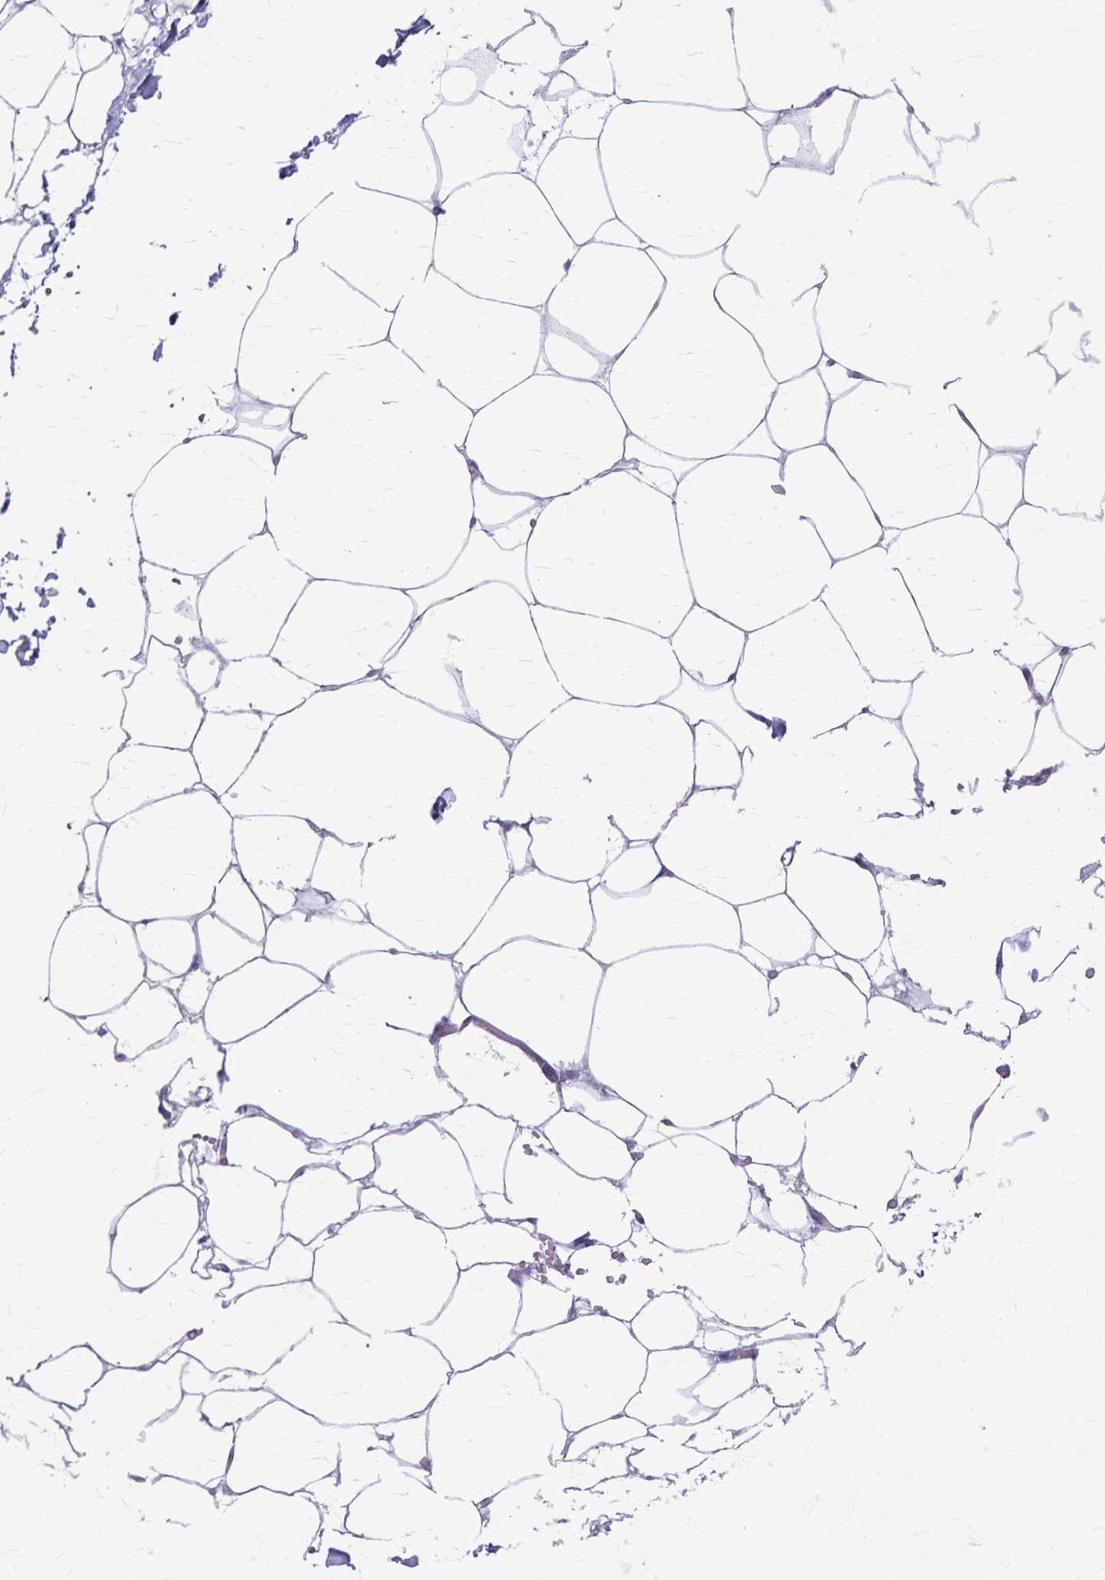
{"staining": {"intensity": "negative", "quantity": "none", "location": "none"}, "tissue": "adipose tissue", "cell_type": "Adipocytes", "image_type": "normal", "snomed": [{"axis": "morphology", "description": "Normal tissue, NOS"}, {"axis": "topography", "description": "Adipose tissue"}, {"axis": "topography", "description": "Vascular tissue"}, {"axis": "topography", "description": "Rectum"}, {"axis": "topography", "description": "Peripheral nerve tissue"}], "caption": "IHC photomicrograph of unremarkable adipose tissue stained for a protein (brown), which reveals no staining in adipocytes. (DAB IHC visualized using brightfield microscopy, high magnification).", "gene": "GPBAR1", "patient": {"sex": "female", "age": 69}}